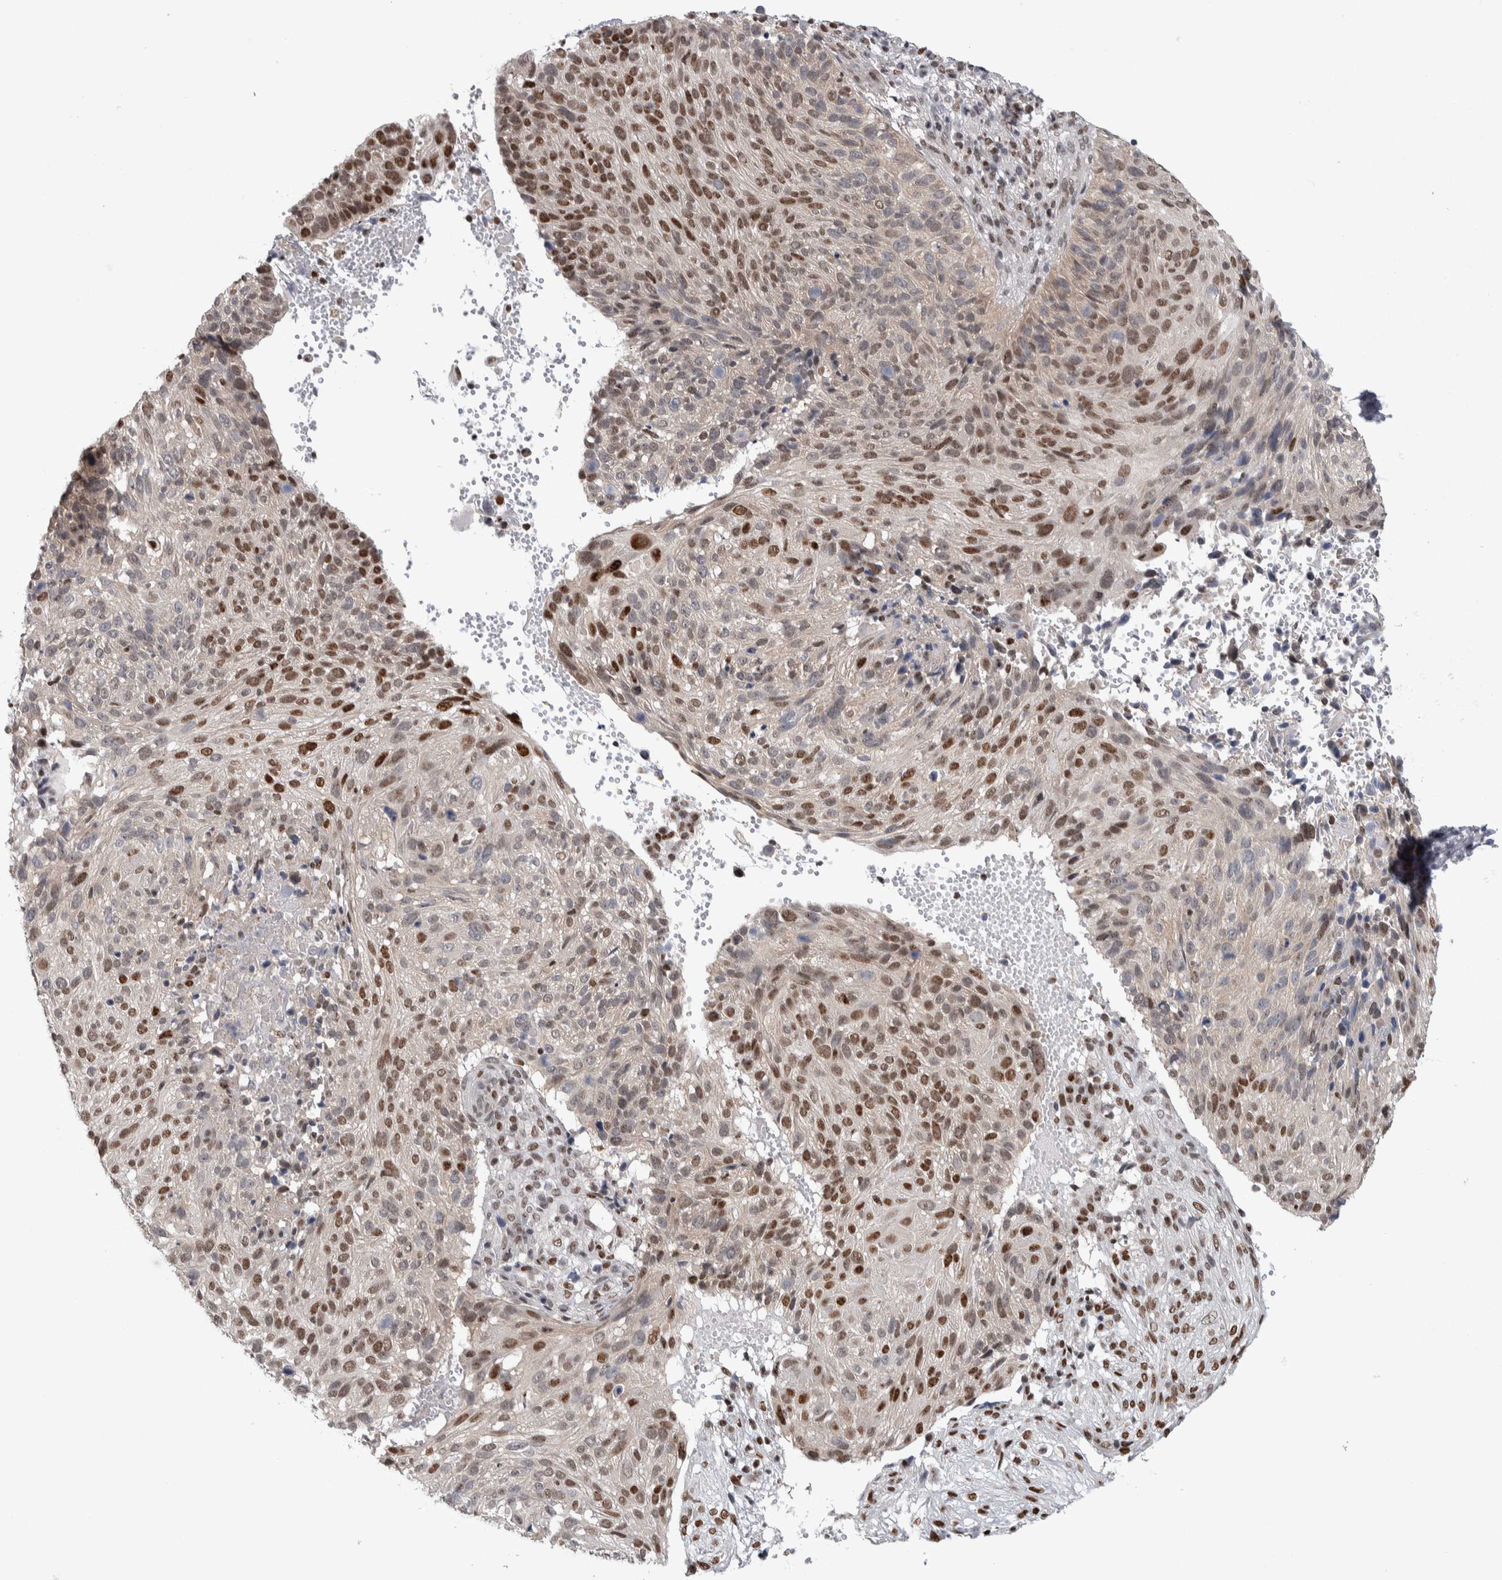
{"staining": {"intensity": "strong", "quantity": "25%-75%", "location": "nuclear"}, "tissue": "cervical cancer", "cell_type": "Tumor cells", "image_type": "cancer", "snomed": [{"axis": "morphology", "description": "Squamous cell carcinoma, NOS"}, {"axis": "topography", "description": "Cervix"}], "caption": "A high-resolution photomicrograph shows immunohistochemistry staining of cervical squamous cell carcinoma, which exhibits strong nuclear expression in about 25%-75% of tumor cells.", "gene": "TAX1BP1", "patient": {"sex": "female", "age": 74}}